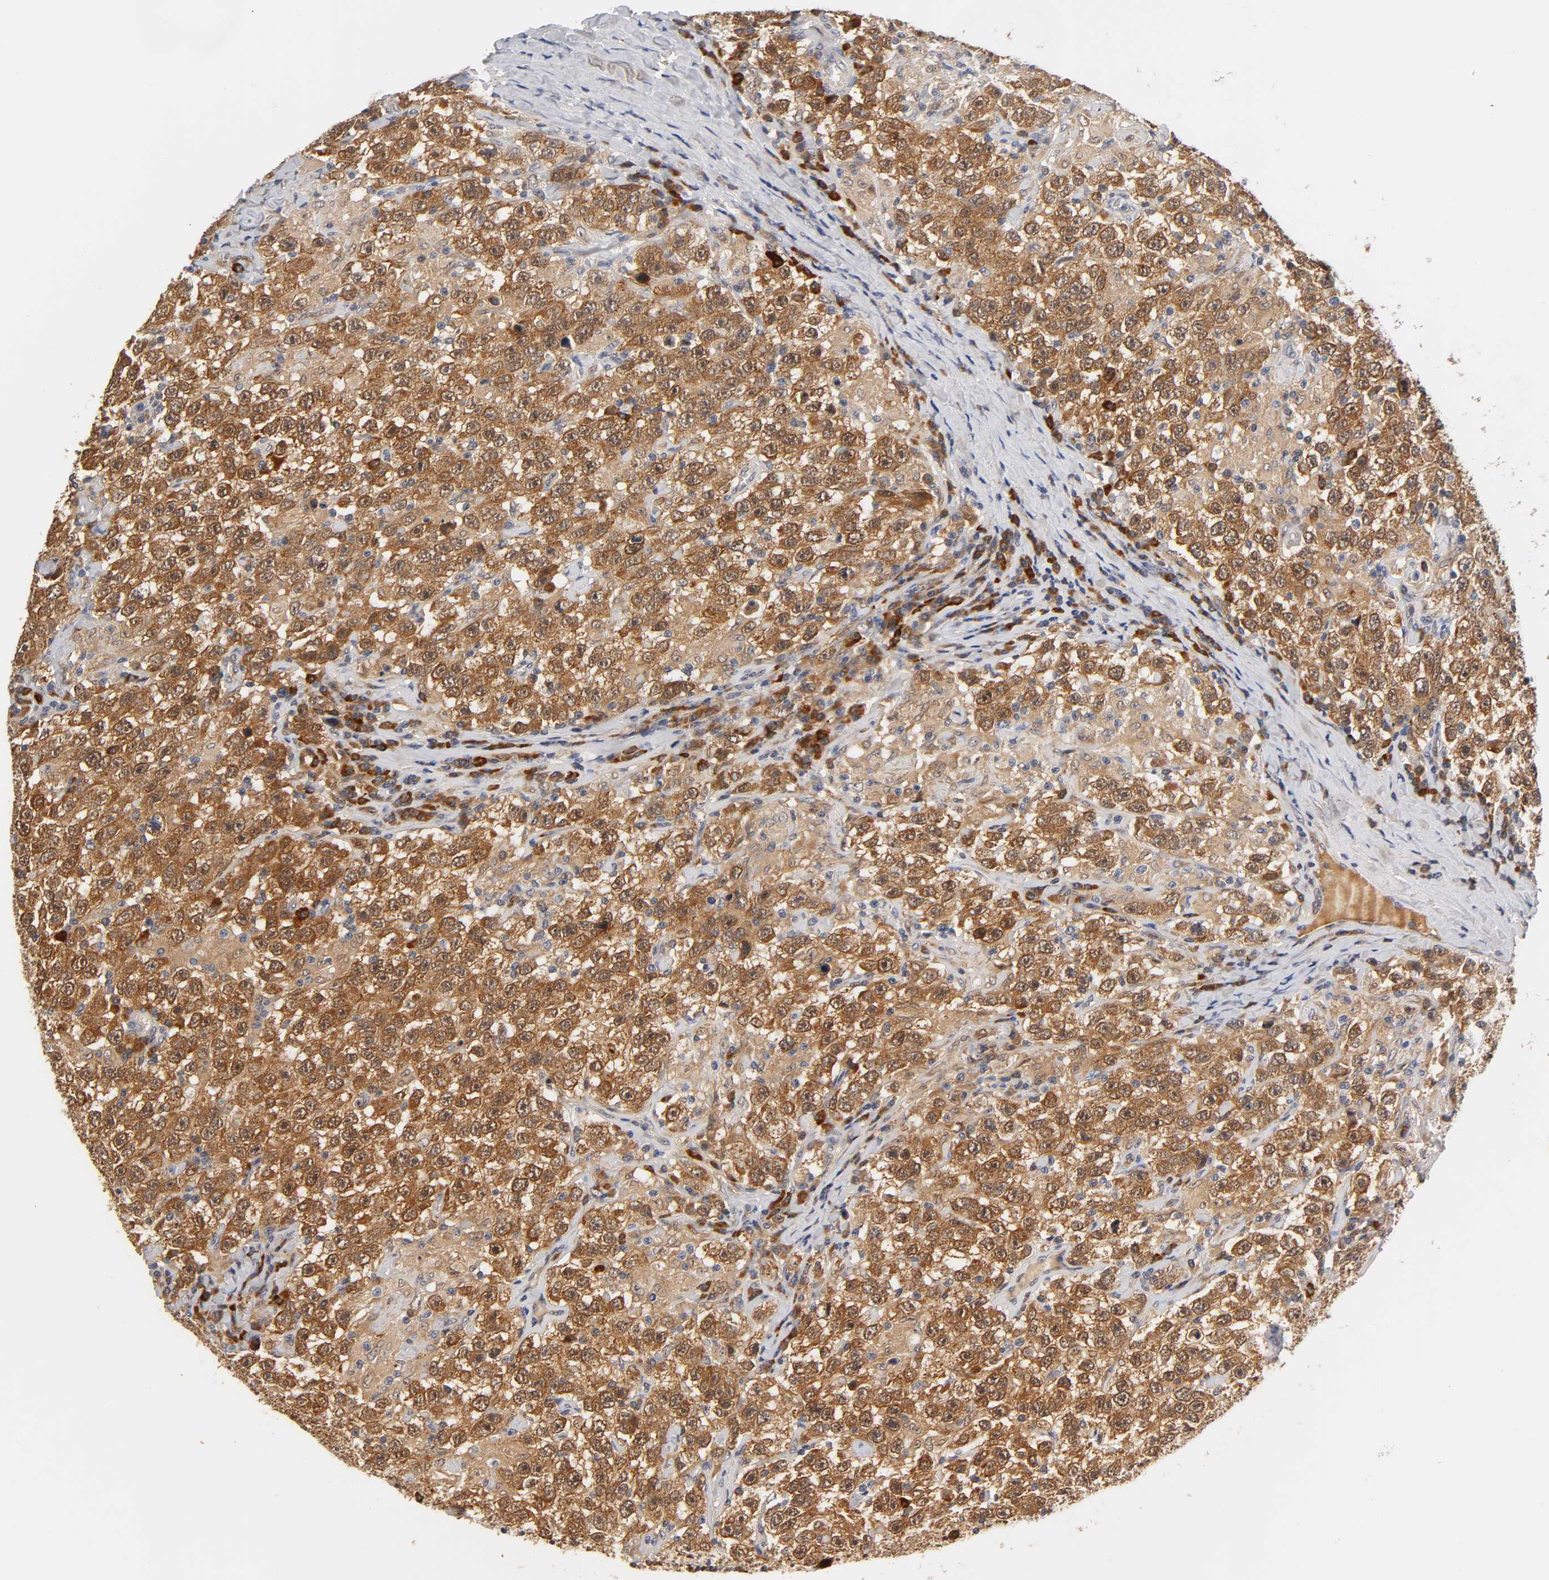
{"staining": {"intensity": "strong", "quantity": ">75%", "location": "cytoplasmic/membranous,nuclear"}, "tissue": "testis cancer", "cell_type": "Tumor cells", "image_type": "cancer", "snomed": [{"axis": "morphology", "description": "Seminoma, NOS"}, {"axis": "topography", "description": "Testis"}], "caption": "DAB immunohistochemical staining of testis cancer (seminoma) shows strong cytoplasmic/membranous and nuclear protein expression in about >75% of tumor cells.", "gene": "GSTZ1", "patient": {"sex": "male", "age": 41}}